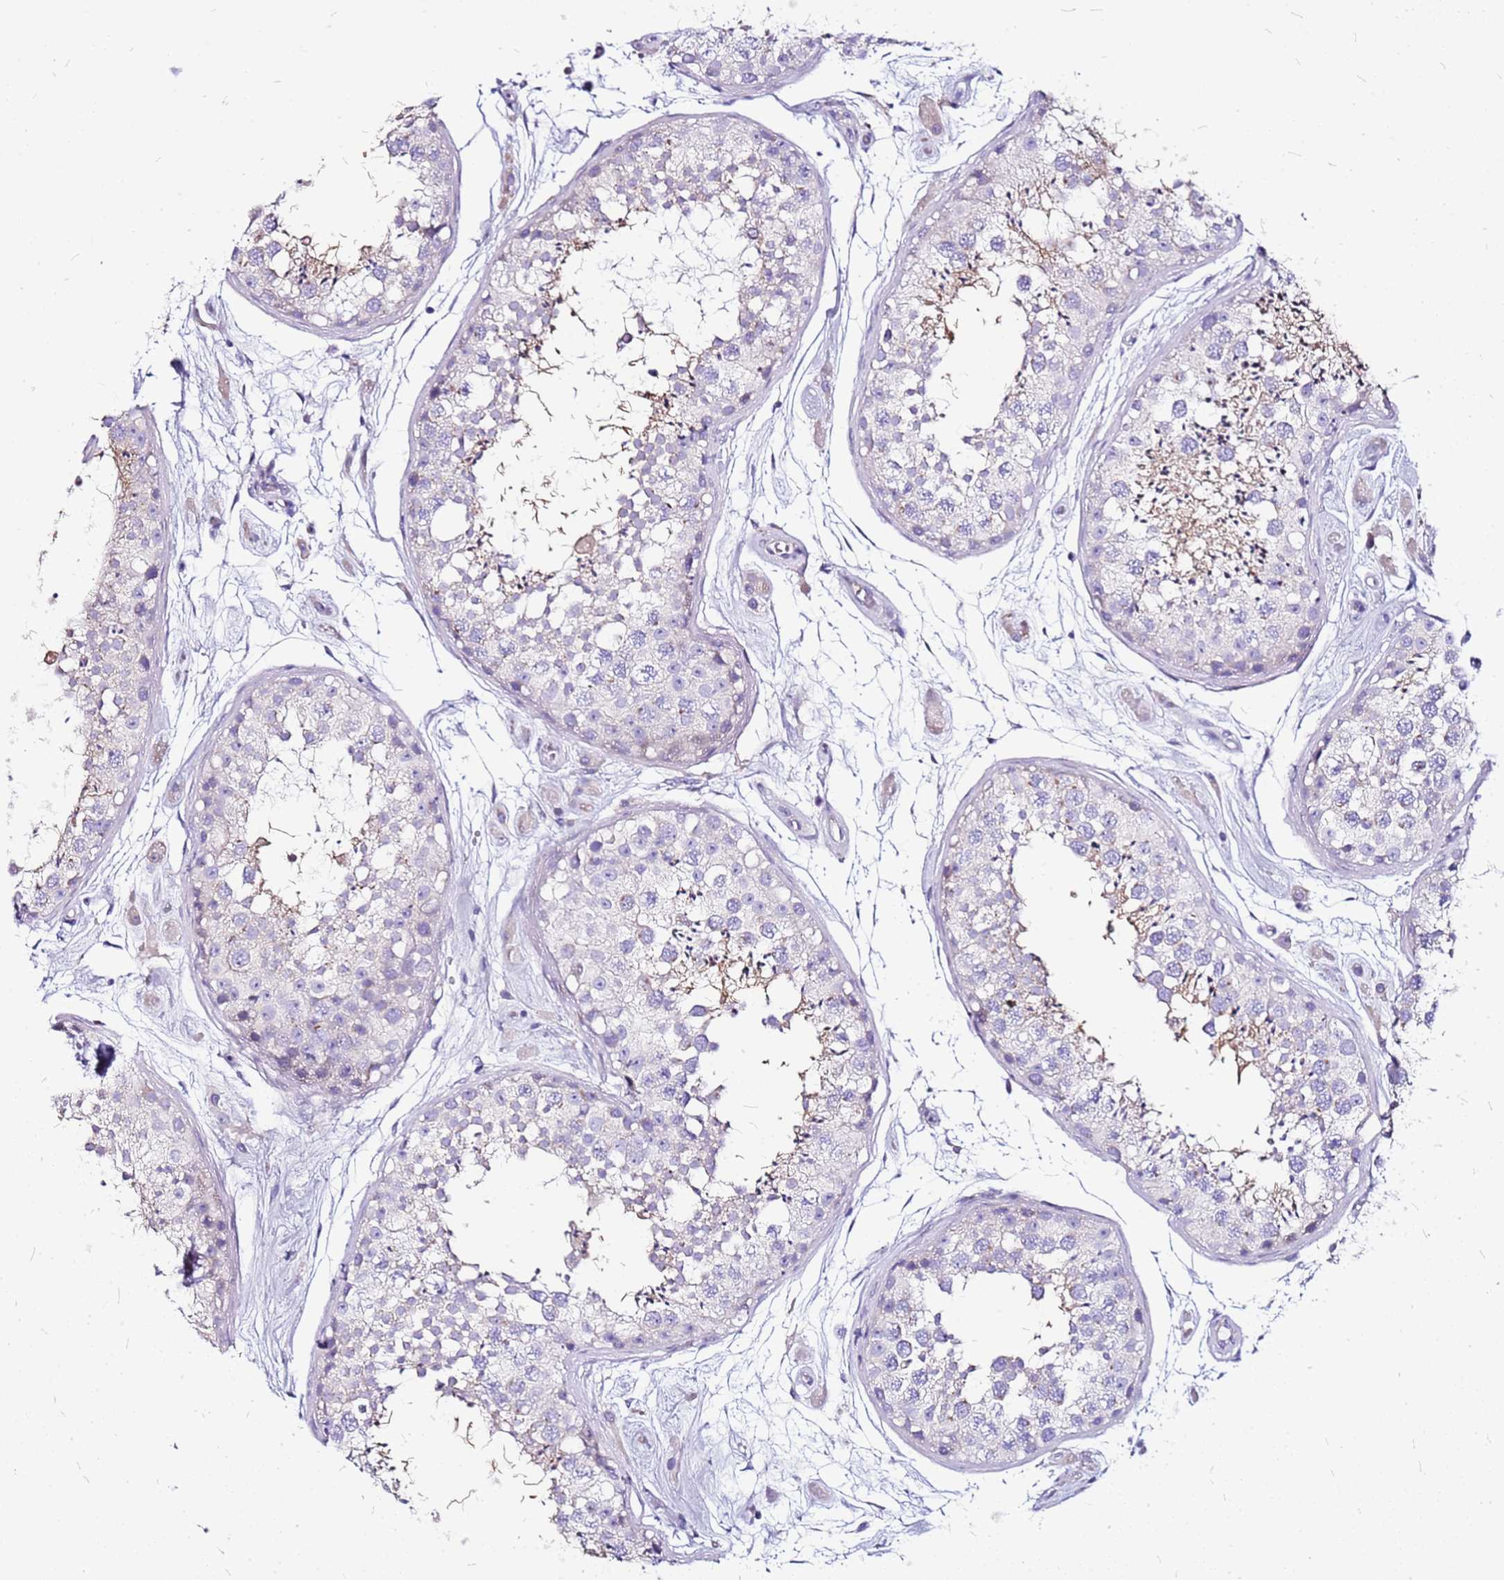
{"staining": {"intensity": "negative", "quantity": "none", "location": "none"}, "tissue": "testis", "cell_type": "Cells in seminiferous ducts", "image_type": "normal", "snomed": [{"axis": "morphology", "description": "Normal tissue, NOS"}, {"axis": "topography", "description": "Testis"}], "caption": "Testis stained for a protein using IHC exhibits no staining cells in seminiferous ducts.", "gene": "CASD1", "patient": {"sex": "male", "age": 25}}